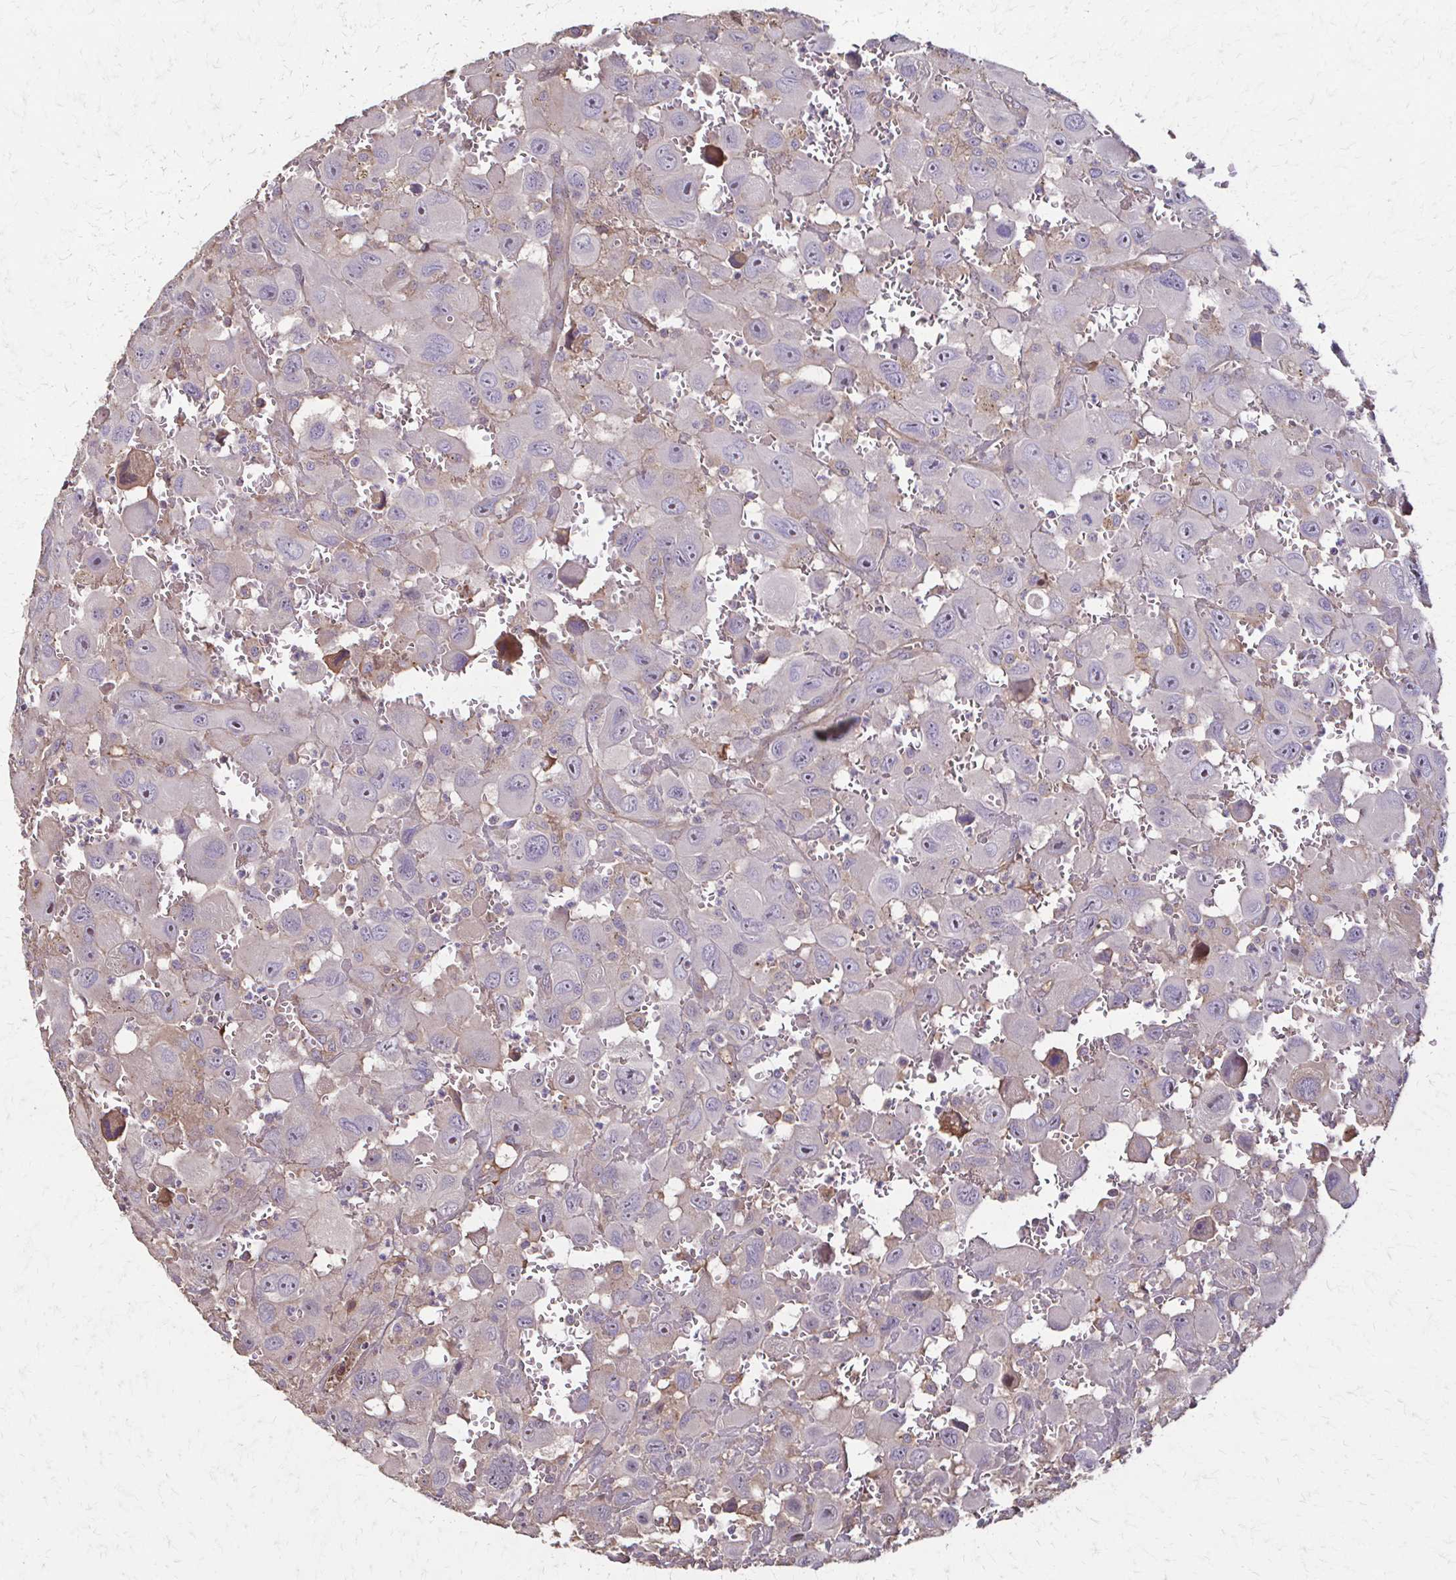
{"staining": {"intensity": "negative", "quantity": "none", "location": "none"}, "tissue": "head and neck cancer", "cell_type": "Tumor cells", "image_type": "cancer", "snomed": [{"axis": "morphology", "description": "Squamous cell carcinoma, NOS"}, {"axis": "morphology", "description": "Squamous cell carcinoma, metastatic, NOS"}, {"axis": "topography", "description": "Oral tissue"}, {"axis": "topography", "description": "Head-Neck"}], "caption": "IHC photomicrograph of human squamous cell carcinoma (head and neck) stained for a protein (brown), which demonstrates no expression in tumor cells.", "gene": "IL18BP", "patient": {"sex": "female", "age": 85}}